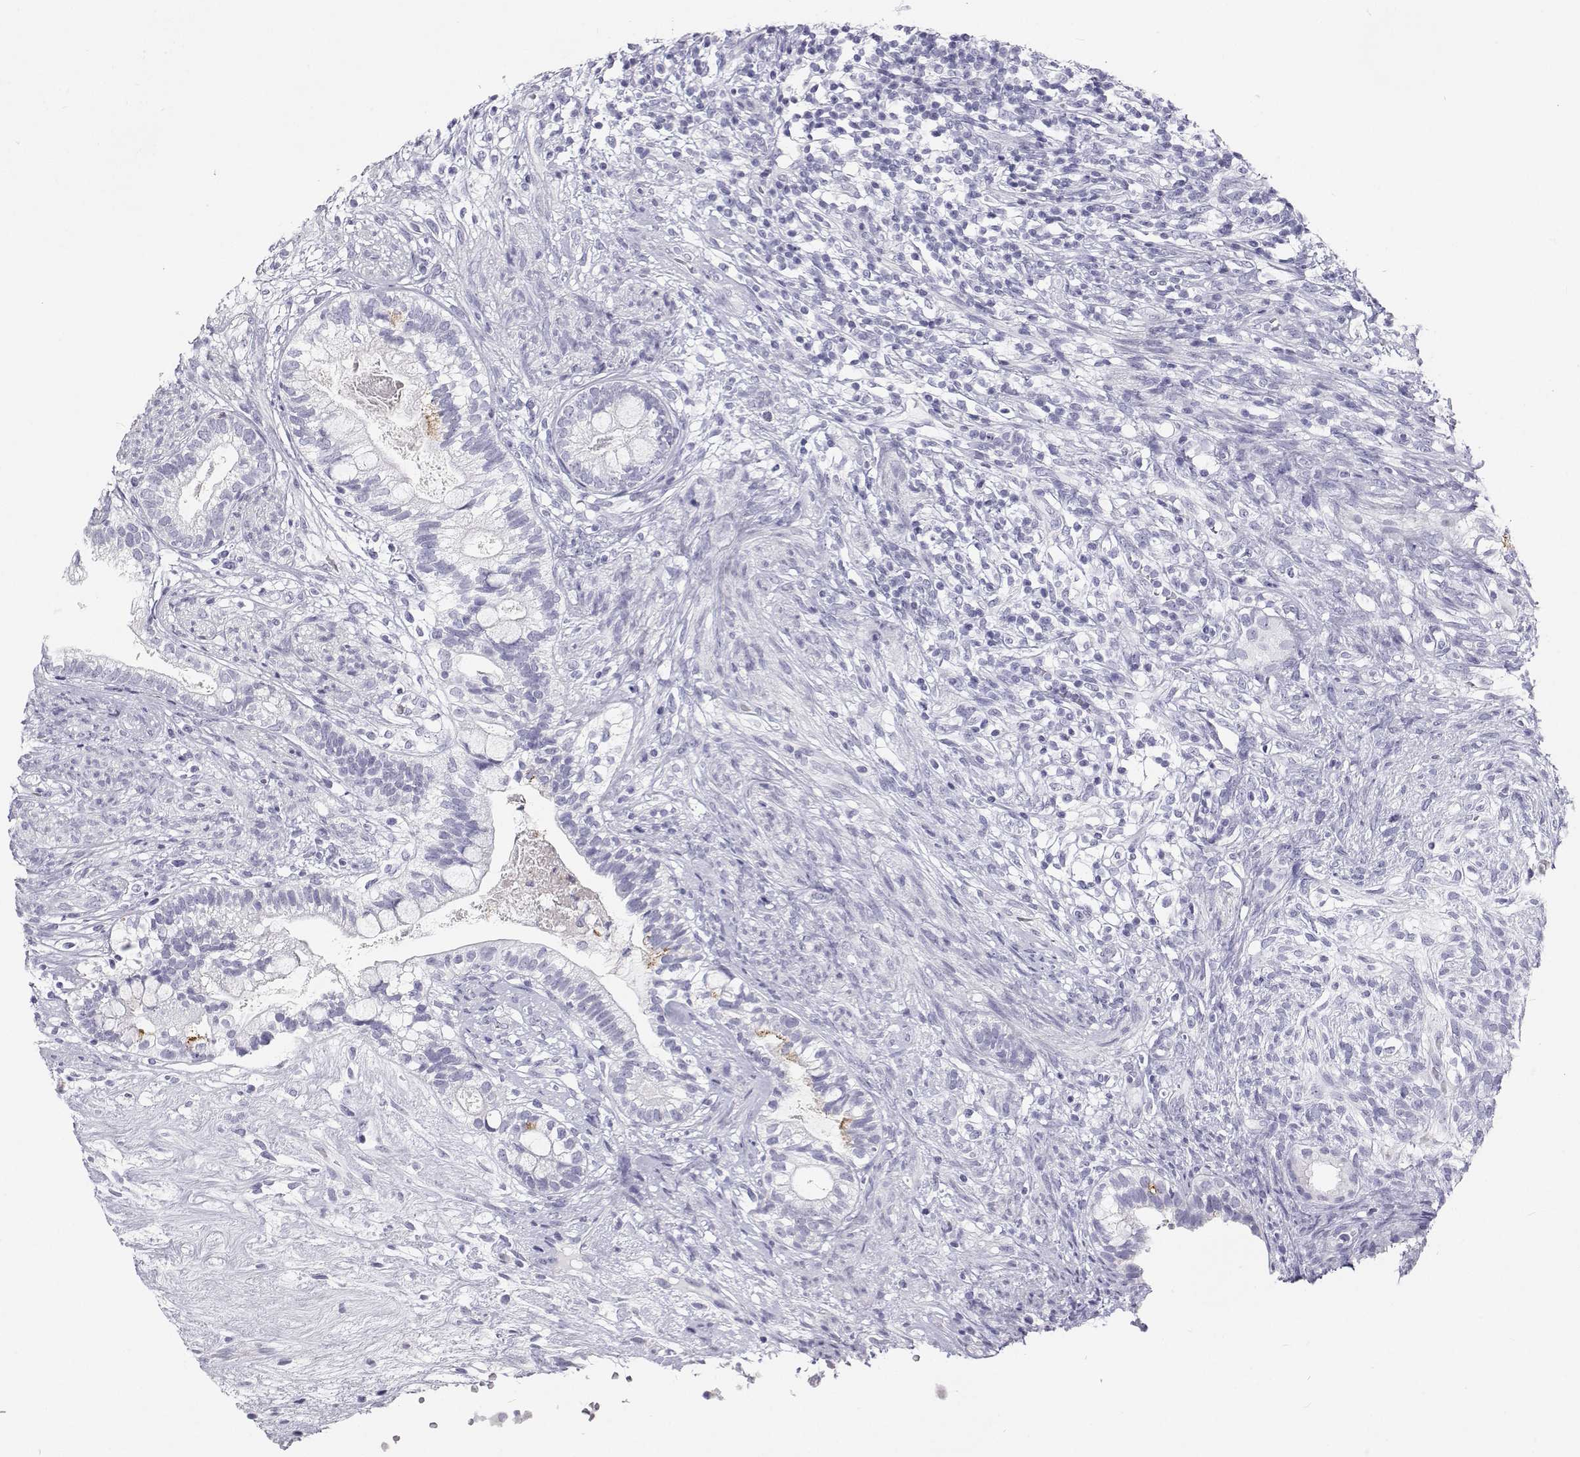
{"staining": {"intensity": "negative", "quantity": "none", "location": "none"}, "tissue": "testis cancer", "cell_type": "Tumor cells", "image_type": "cancer", "snomed": [{"axis": "morphology", "description": "Seminoma, NOS"}, {"axis": "morphology", "description": "Carcinoma, Embryonal, NOS"}, {"axis": "topography", "description": "Testis"}], "caption": "Testis cancer was stained to show a protein in brown. There is no significant expression in tumor cells.", "gene": "SFTPB", "patient": {"sex": "male", "age": 41}}